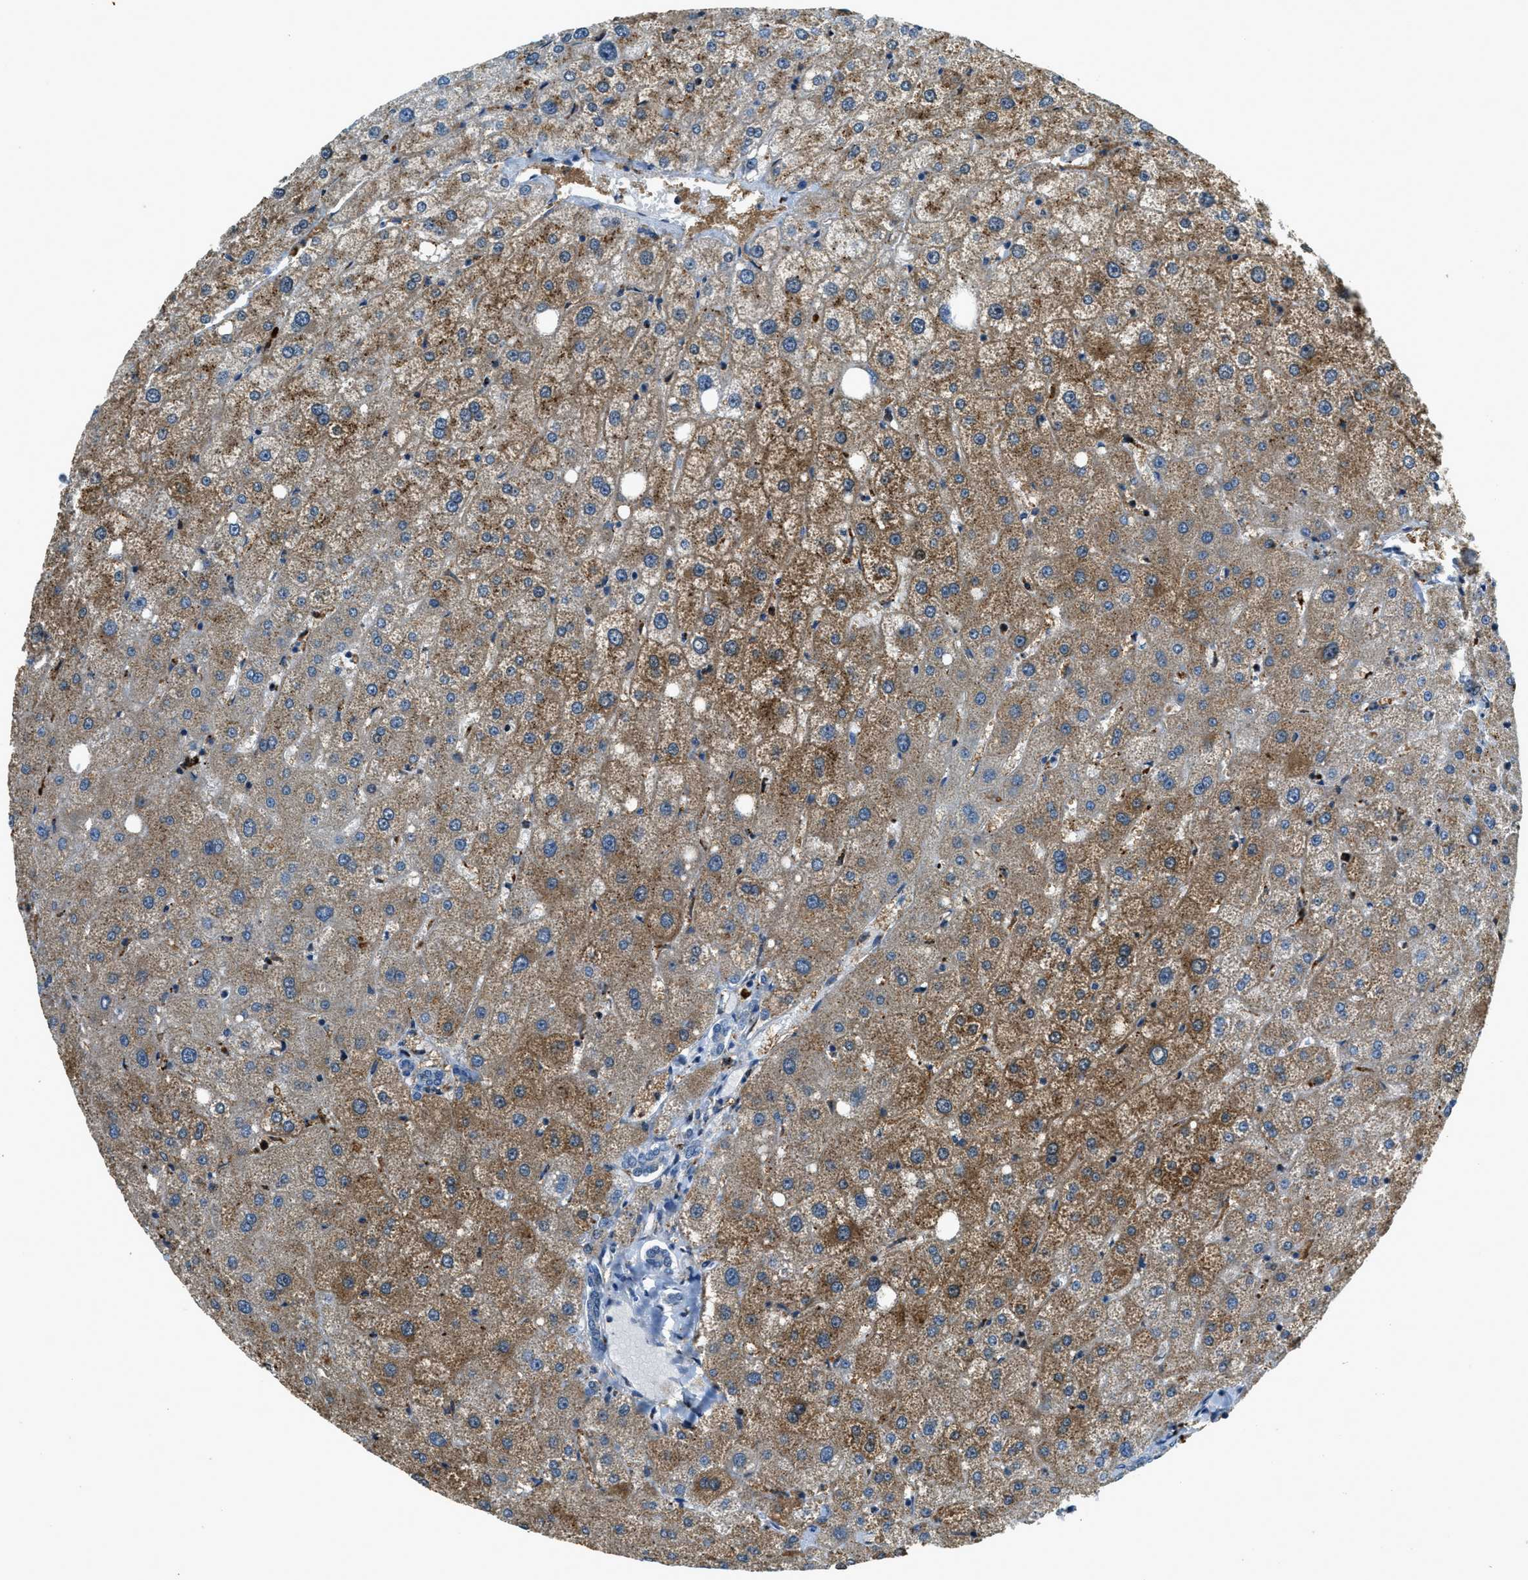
{"staining": {"intensity": "negative", "quantity": "none", "location": "none"}, "tissue": "liver", "cell_type": "Cholangiocytes", "image_type": "normal", "snomed": [{"axis": "morphology", "description": "Normal tissue, NOS"}, {"axis": "topography", "description": "Liver"}], "caption": "Immunohistochemistry (IHC) of normal human liver reveals no staining in cholangiocytes.", "gene": "HERC2", "patient": {"sex": "male", "age": 73}}